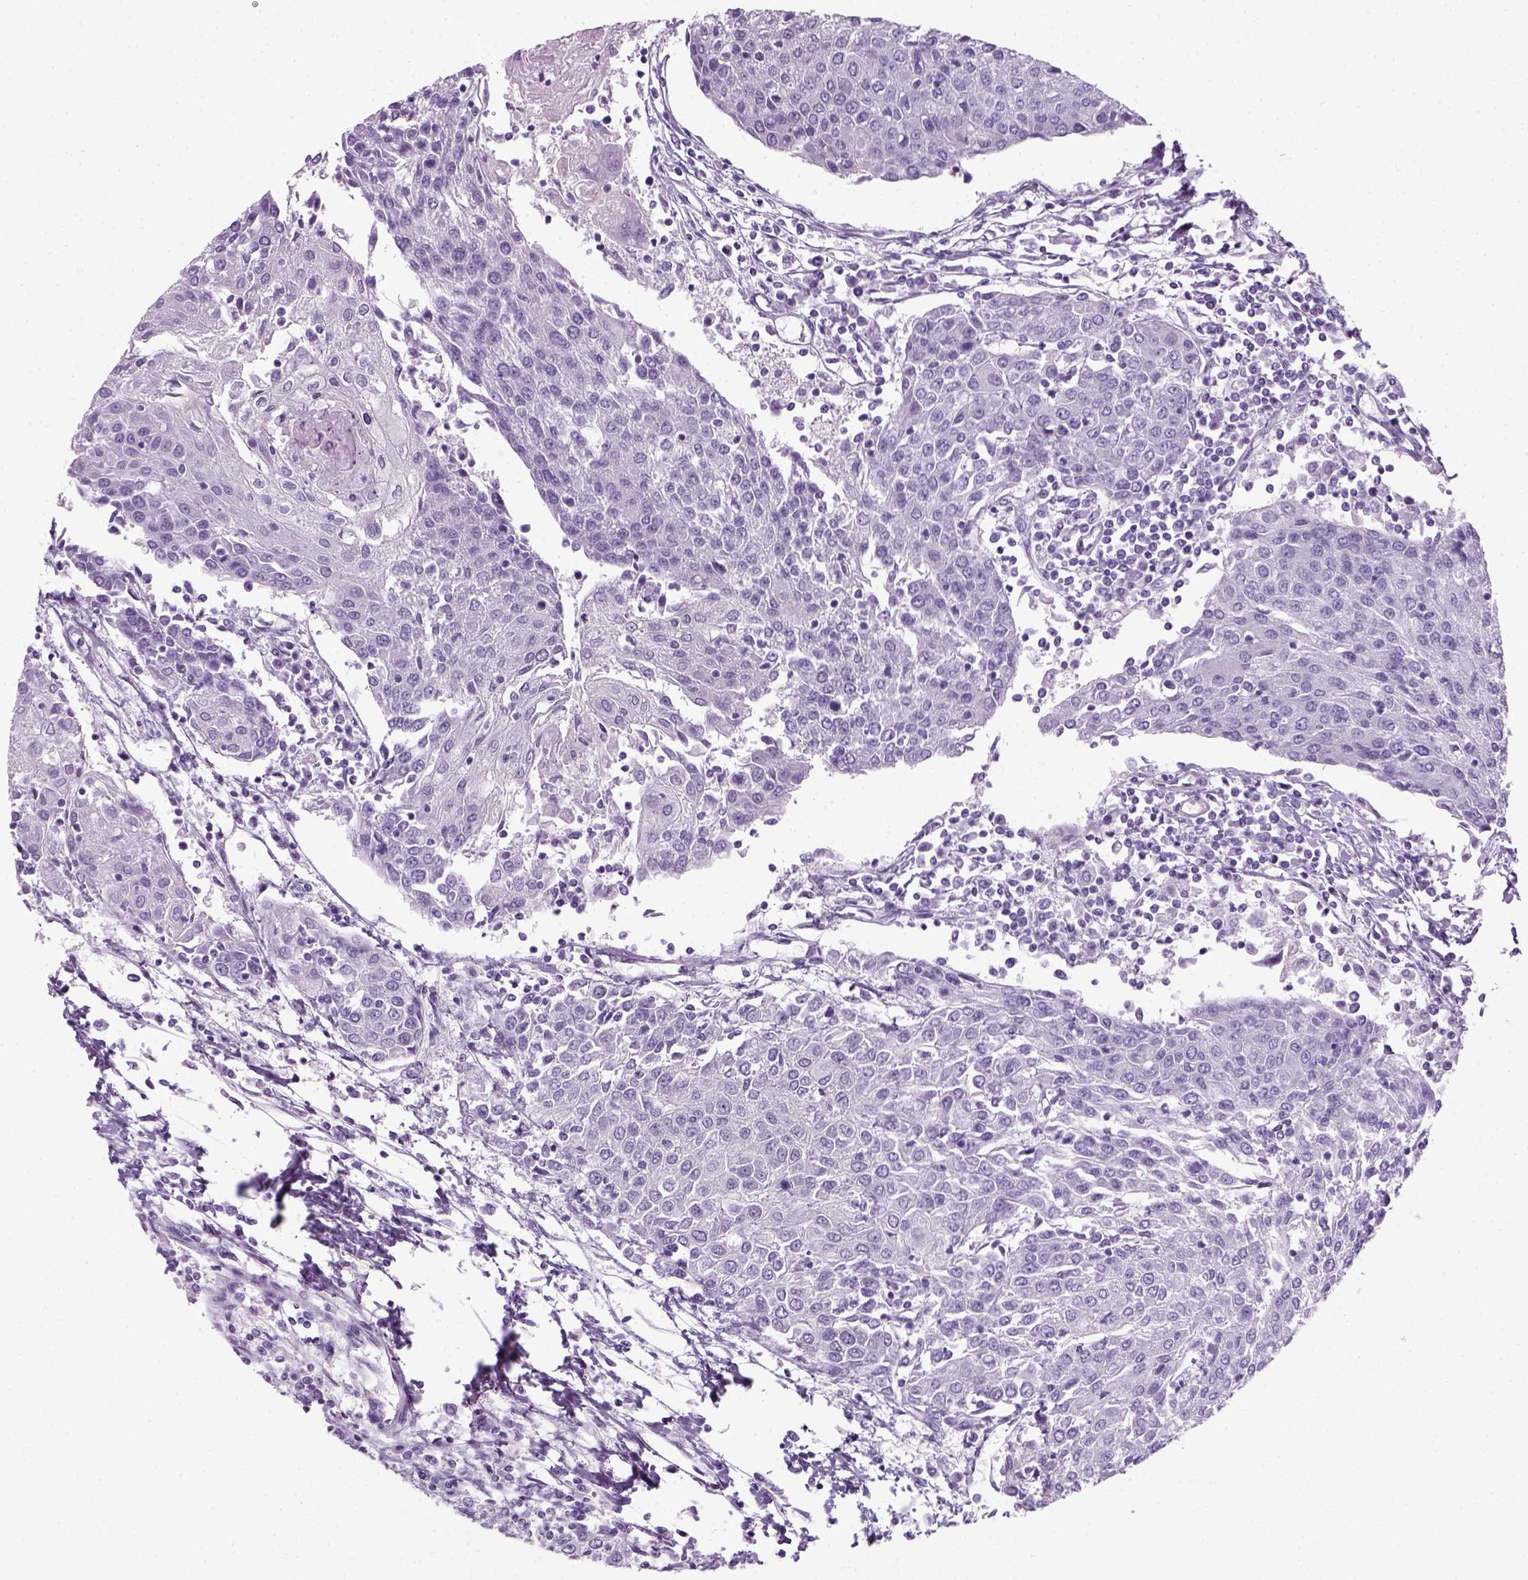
{"staining": {"intensity": "negative", "quantity": "none", "location": "none"}, "tissue": "urothelial cancer", "cell_type": "Tumor cells", "image_type": "cancer", "snomed": [{"axis": "morphology", "description": "Urothelial carcinoma, High grade"}, {"axis": "topography", "description": "Urinary bladder"}], "caption": "Human urothelial cancer stained for a protein using IHC exhibits no expression in tumor cells.", "gene": "SLC12A5", "patient": {"sex": "female", "age": 85}}